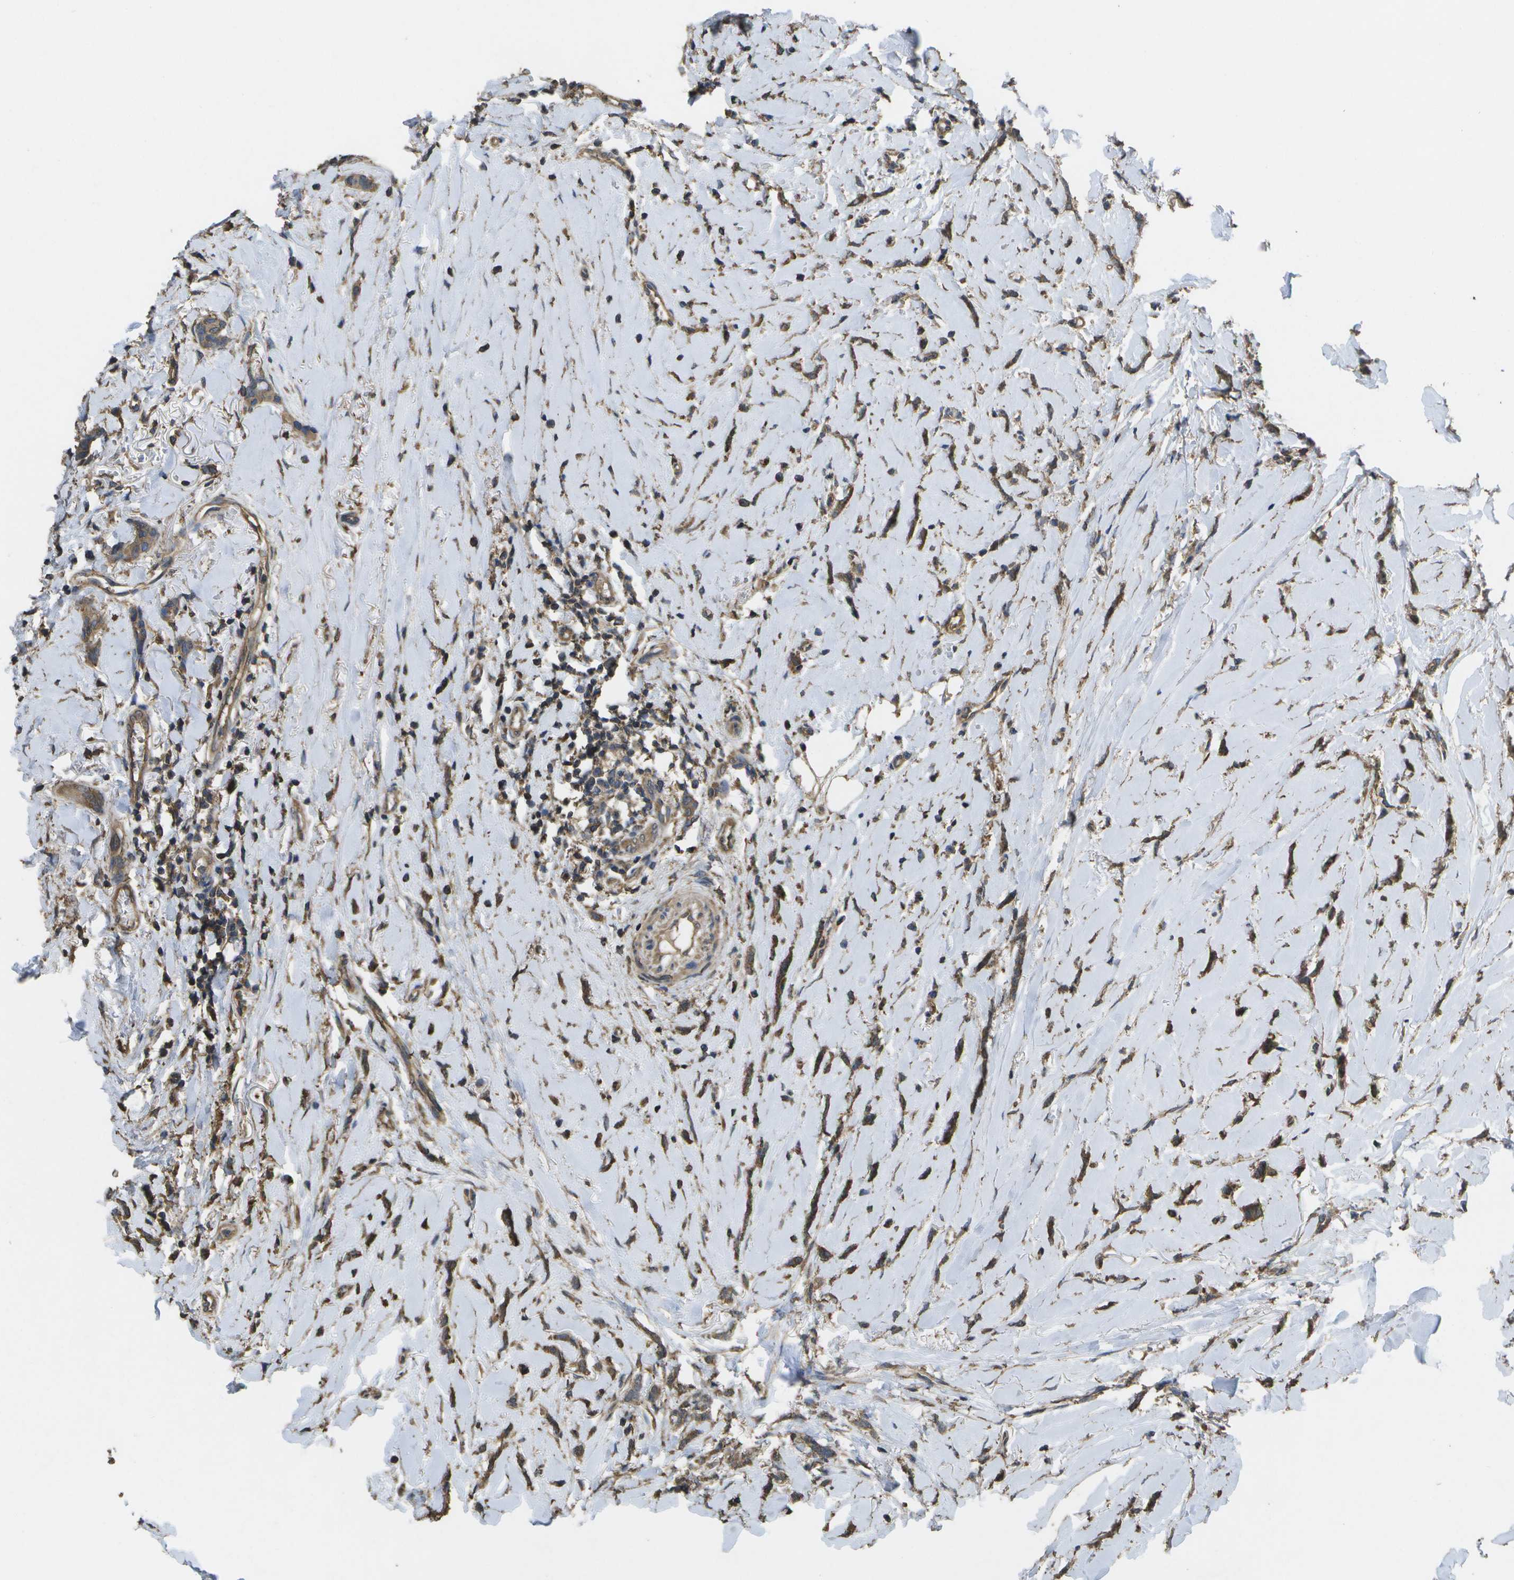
{"staining": {"intensity": "moderate", "quantity": ">75%", "location": "cytoplasmic/membranous"}, "tissue": "breast cancer", "cell_type": "Tumor cells", "image_type": "cancer", "snomed": [{"axis": "morphology", "description": "Lobular carcinoma"}, {"axis": "topography", "description": "Skin"}, {"axis": "topography", "description": "Breast"}], "caption": "A micrograph of breast cancer stained for a protein displays moderate cytoplasmic/membranous brown staining in tumor cells.", "gene": "SACS", "patient": {"sex": "female", "age": 46}}